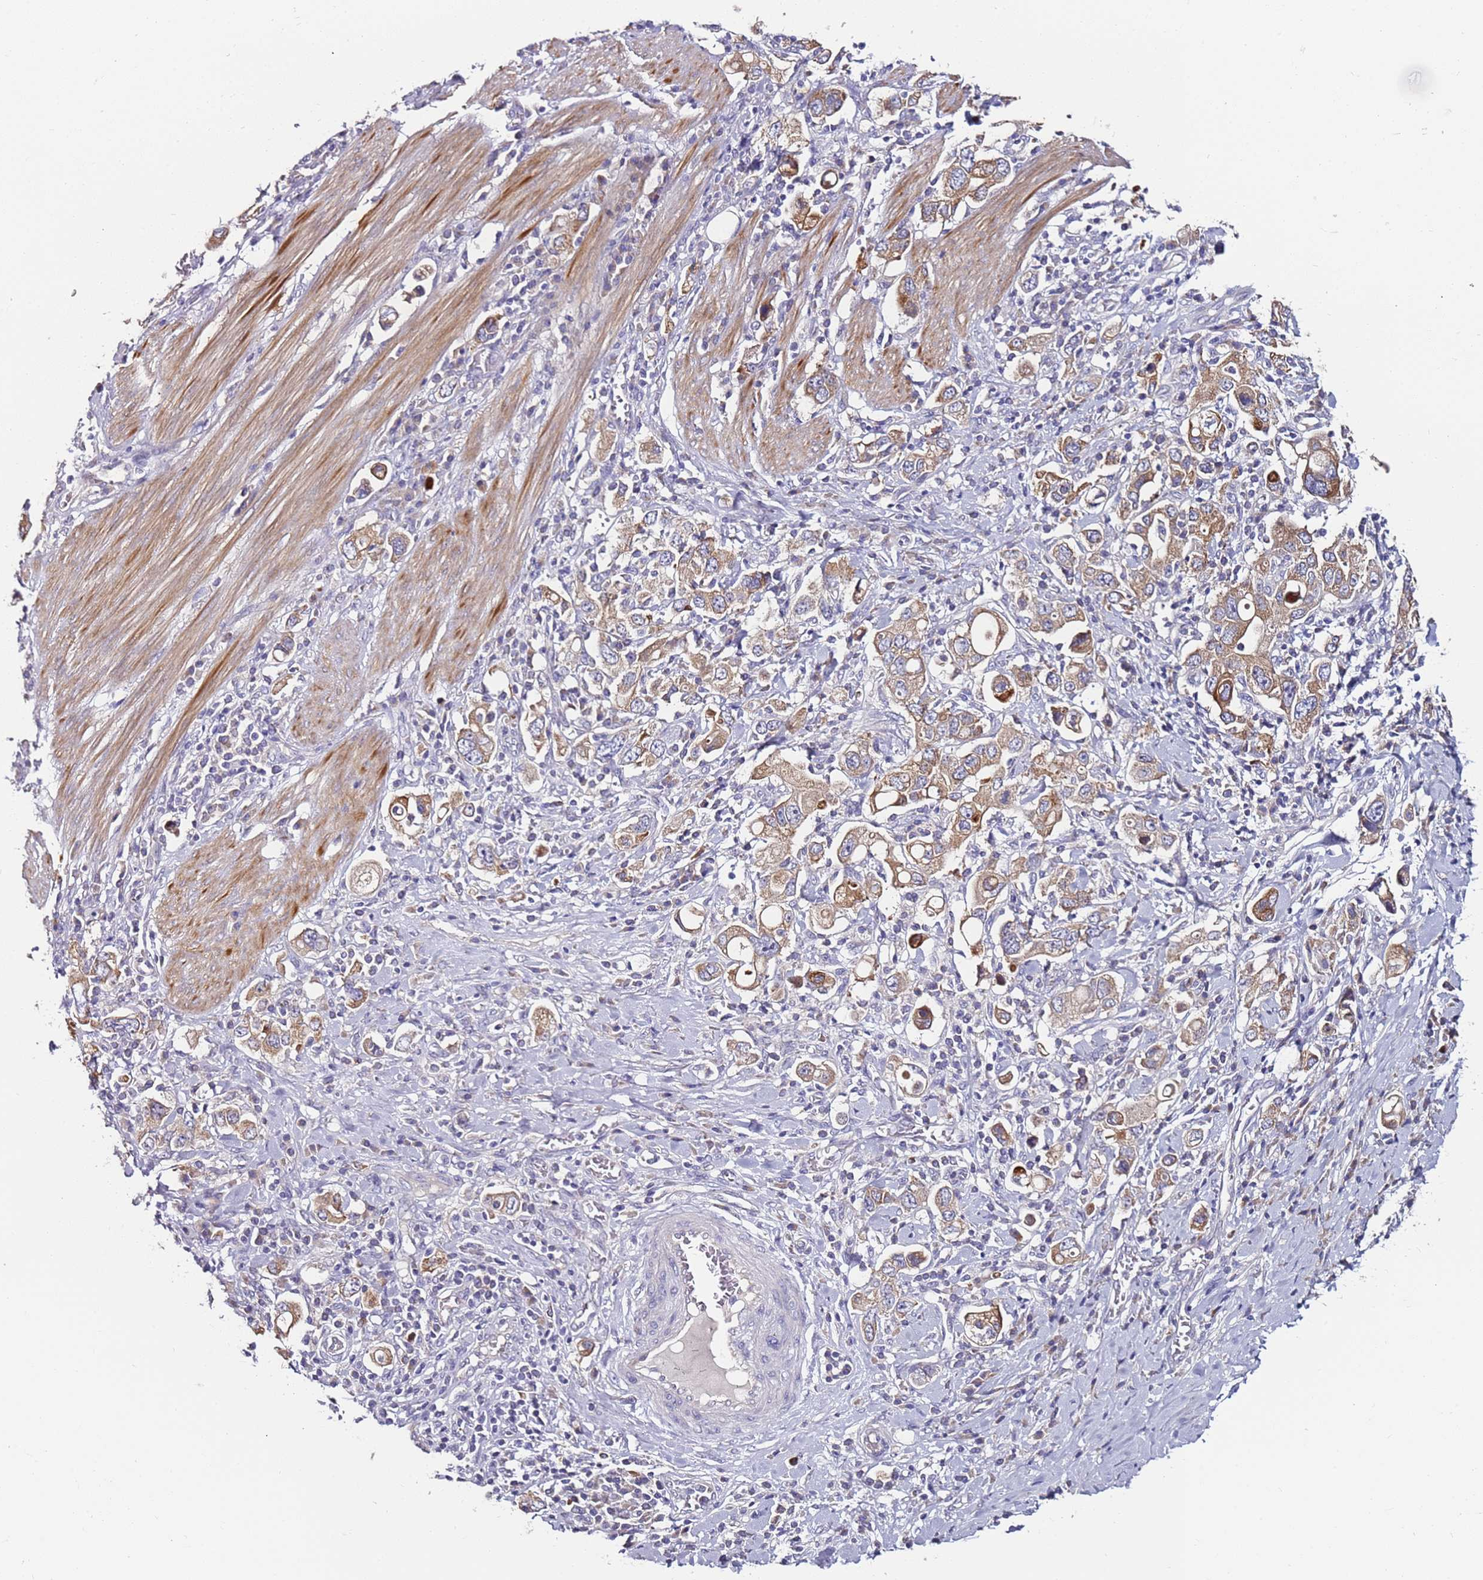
{"staining": {"intensity": "moderate", "quantity": ">75%", "location": "cytoplasmic/membranous"}, "tissue": "stomach cancer", "cell_type": "Tumor cells", "image_type": "cancer", "snomed": [{"axis": "morphology", "description": "Adenocarcinoma, NOS"}, {"axis": "topography", "description": "Stomach, upper"}], "caption": "A brown stain labels moderate cytoplasmic/membranous expression of a protein in adenocarcinoma (stomach) tumor cells.", "gene": "SRRM5", "patient": {"sex": "male", "age": 62}}